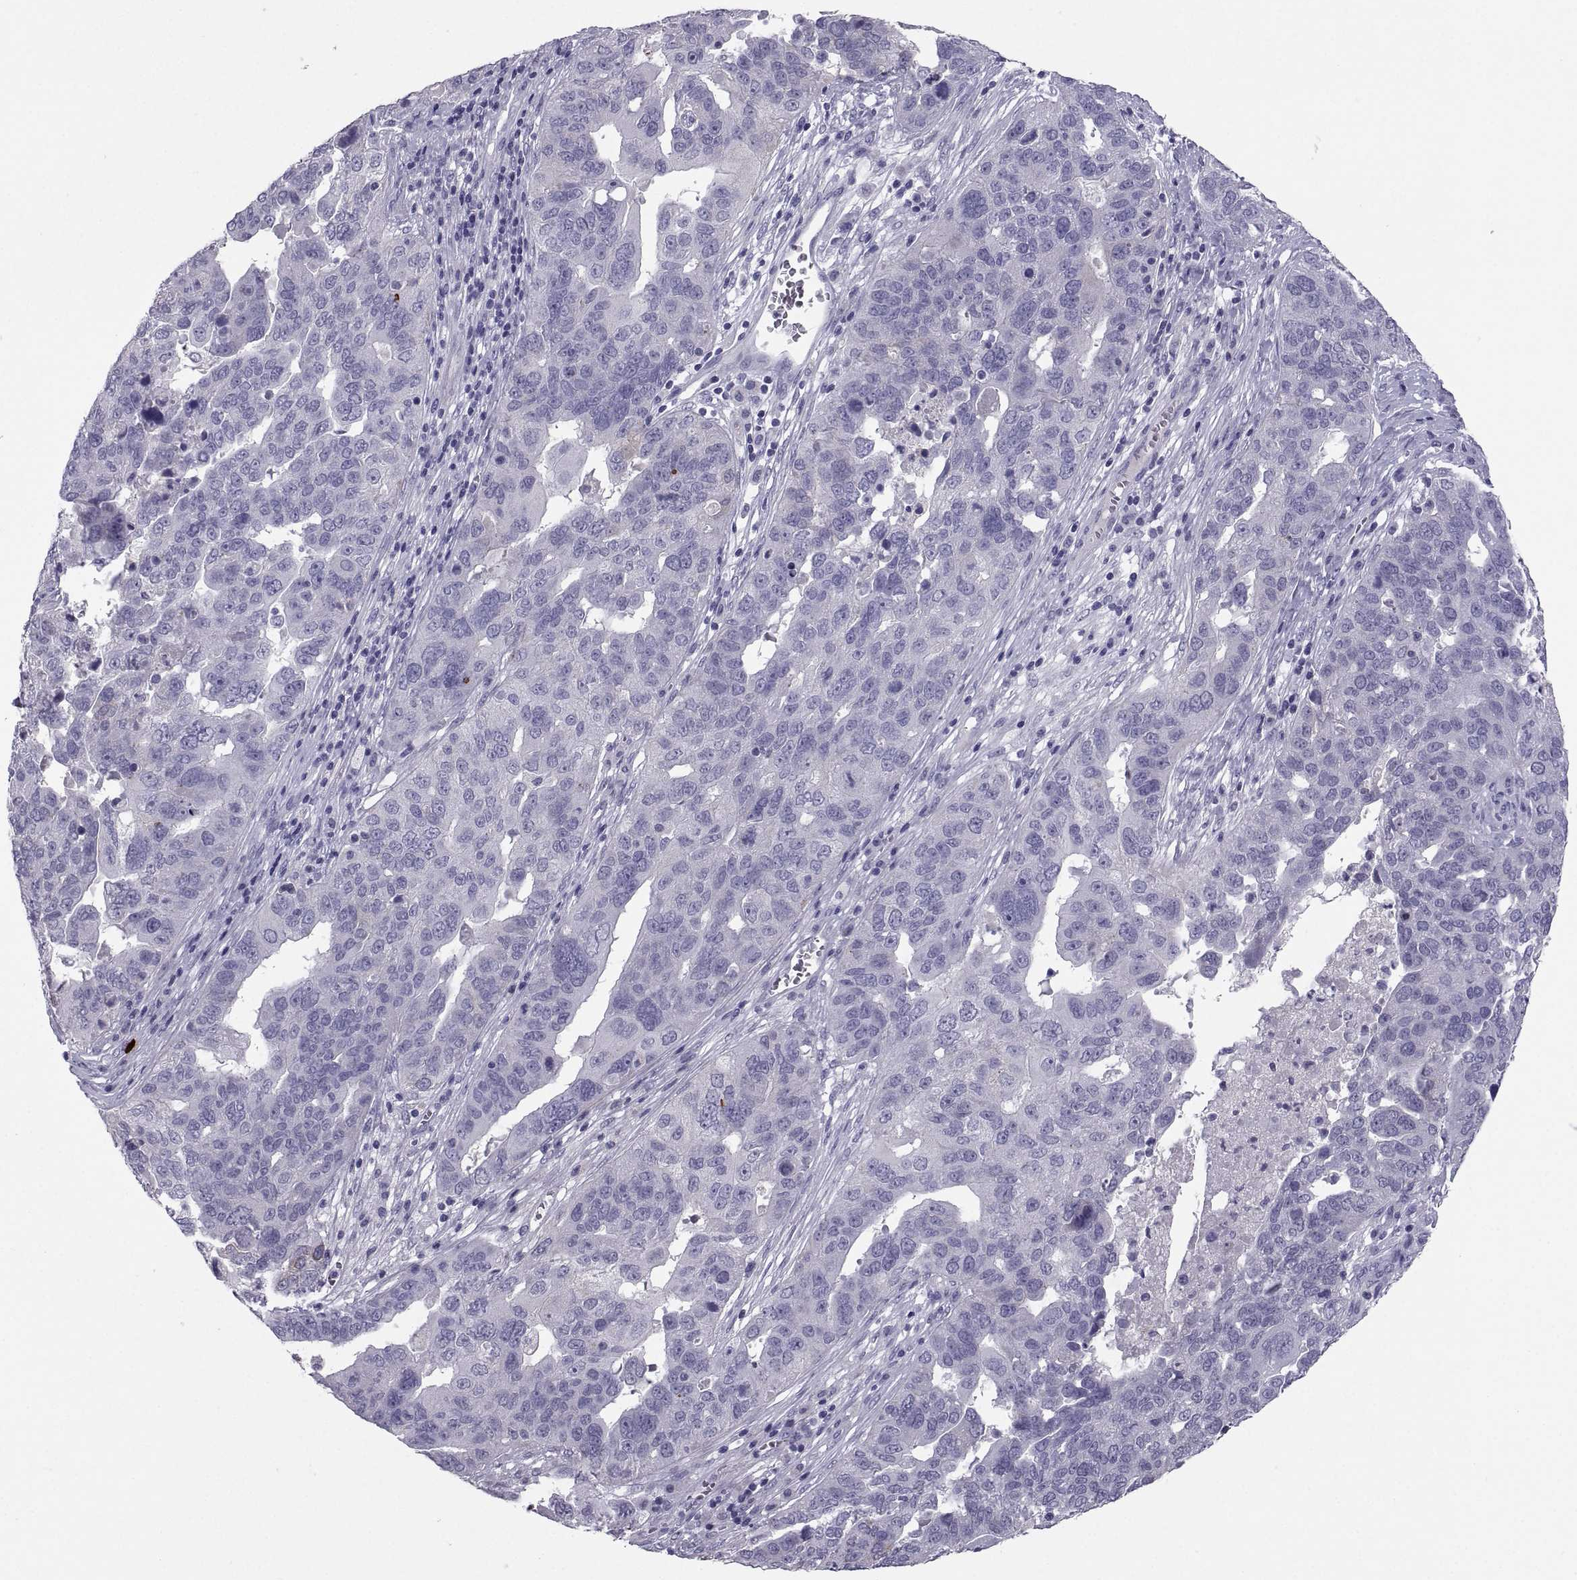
{"staining": {"intensity": "negative", "quantity": "none", "location": "none"}, "tissue": "ovarian cancer", "cell_type": "Tumor cells", "image_type": "cancer", "snomed": [{"axis": "morphology", "description": "Carcinoma, endometroid"}, {"axis": "topography", "description": "Soft tissue"}, {"axis": "topography", "description": "Ovary"}], "caption": "Micrograph shows no significant protein staining in tumor cells of endometroid carcinoma (ovarian).", "gene": "IGSF1", "patient": {"sex": "female", "age": 52}}